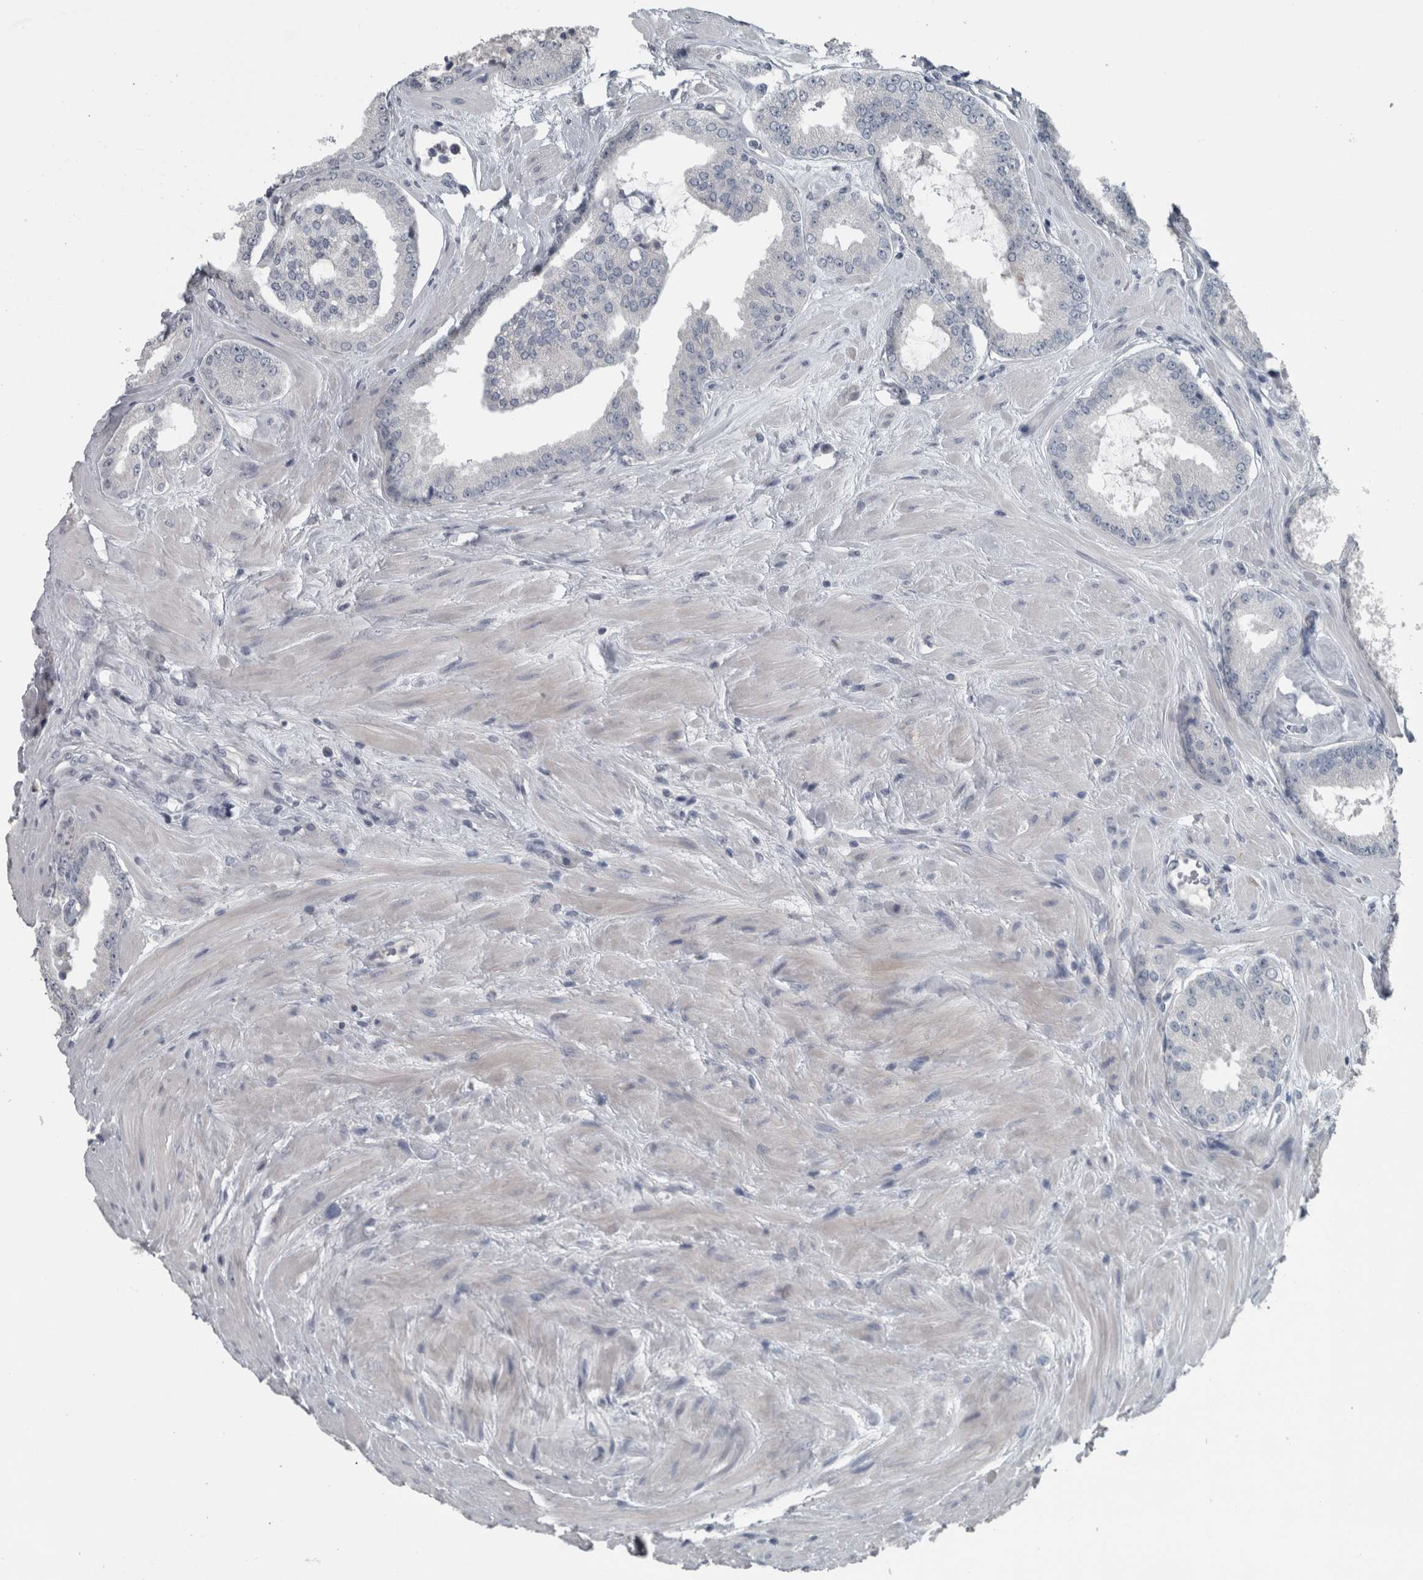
{"staining": {"intensity": "negative", "quantity": "none", "location": "none"}, "tissue": "prostate cancer", "cell_type": "Tumor cells", "image_type": "cancer", "snomed": [{"axis": "morphology", "description": "Adenocarcinoma, Low grade"}, {"axis": "topography", "description": "Prostate"}], "caption": "Immunohistochemistry (IHC) histopathology image of neoplastic tissue: human prostate cancer stained with DAB demonstrates no significant protein expression in tumor cells. (Immunohistochemistry, brightfield microscopy, high magnification).", "gene": "KRT20", "patient": {"sex": "male", "age": 62}}